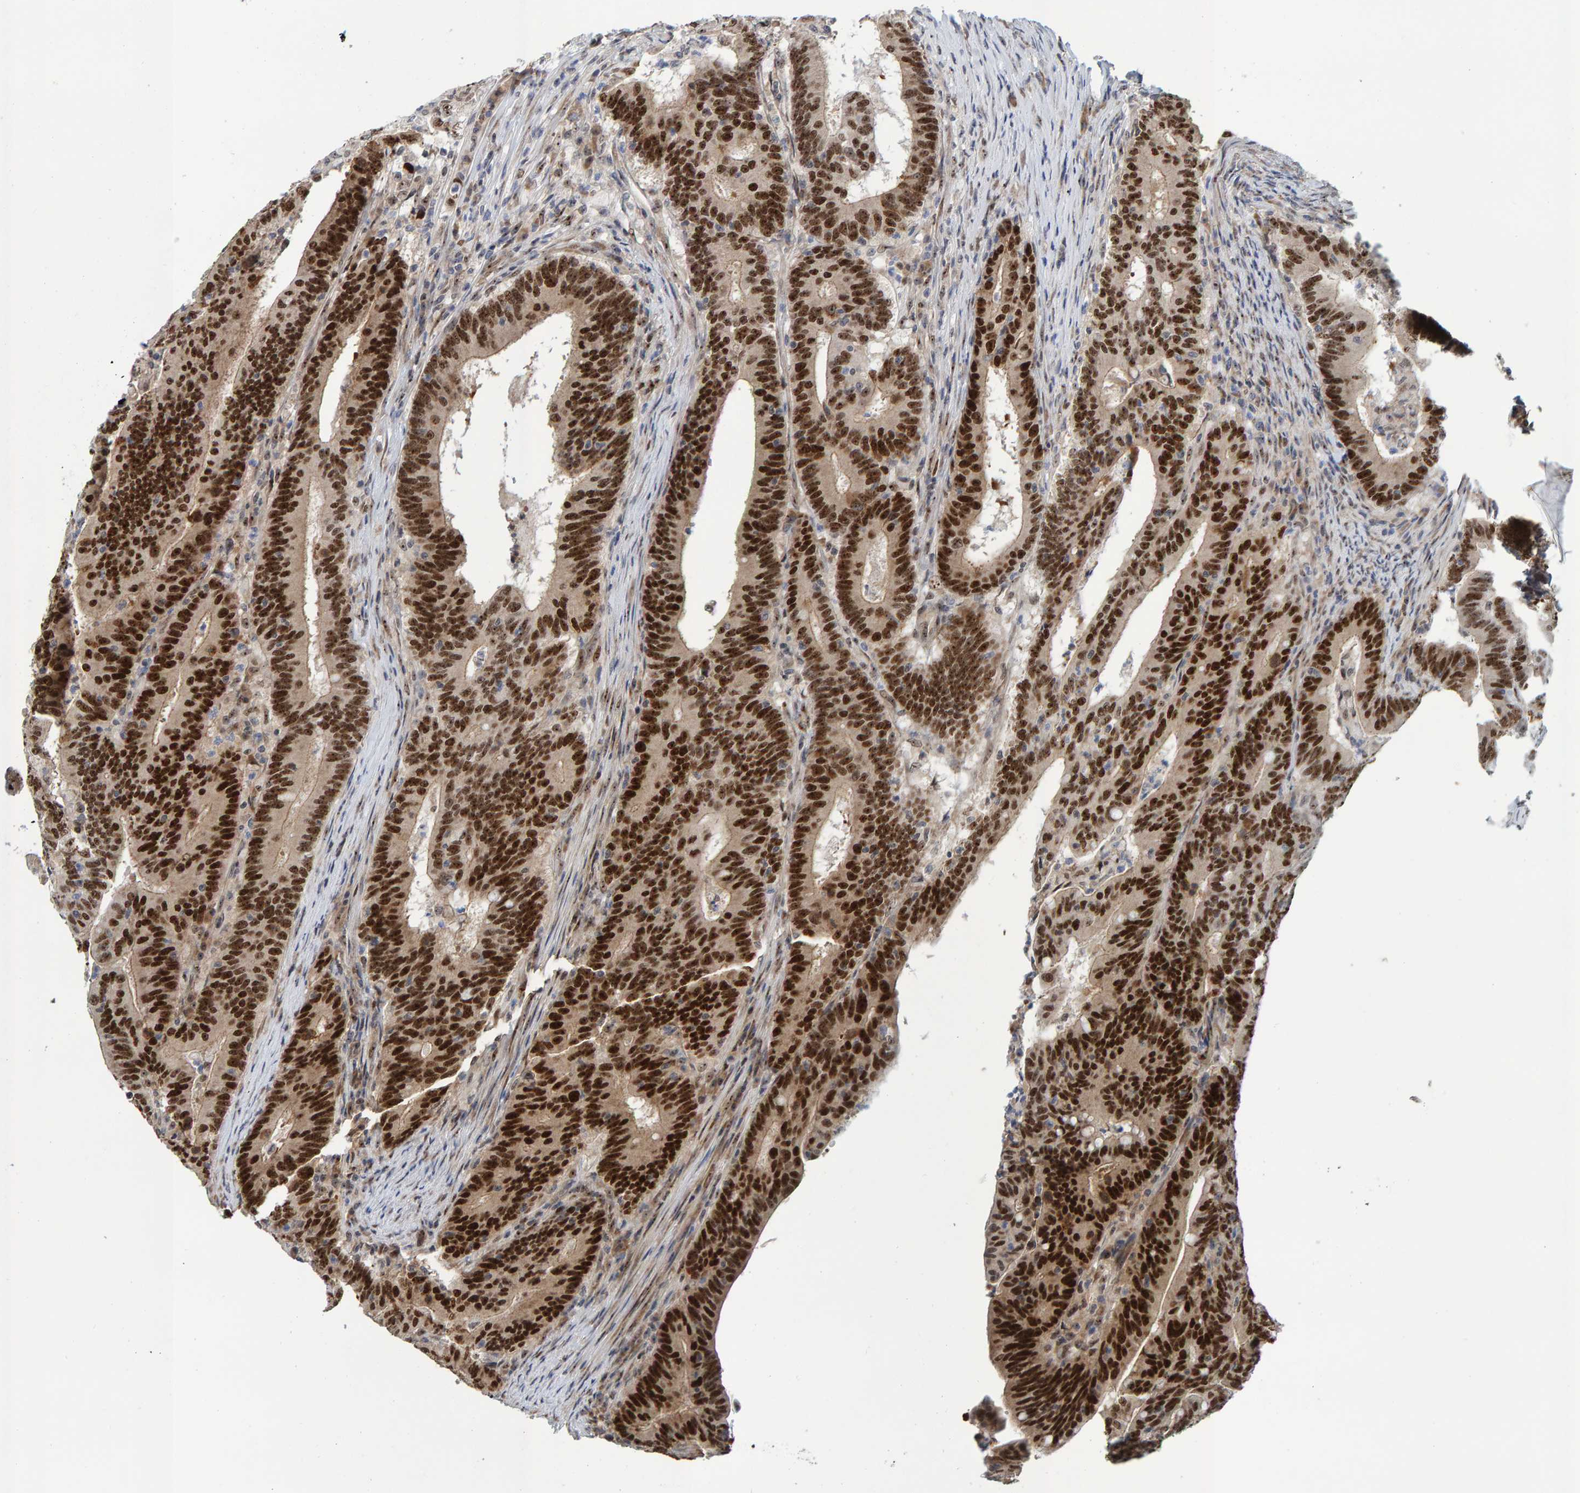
{"staining": {"intensity": "strong", "quantity": ">75%", "location": "nuclear"}, "tissue": "colorectal cancer", "cell_type": "Tumor cells", "image_type": "cancer", "snomed": [{"axis": "morphology", "description": "Adenocarcinoma, NOS"}, {"axis": "topography", "description": "Colon"}], "caption": "Immunohistochemical staining of colorectal cancer (adenocarcinoma) displays high levels of strong nuclear protein staining in approximately >75% of tumor cells.", "gene": "POLR1E", "patient": {"sex": "female", "age": 66}}